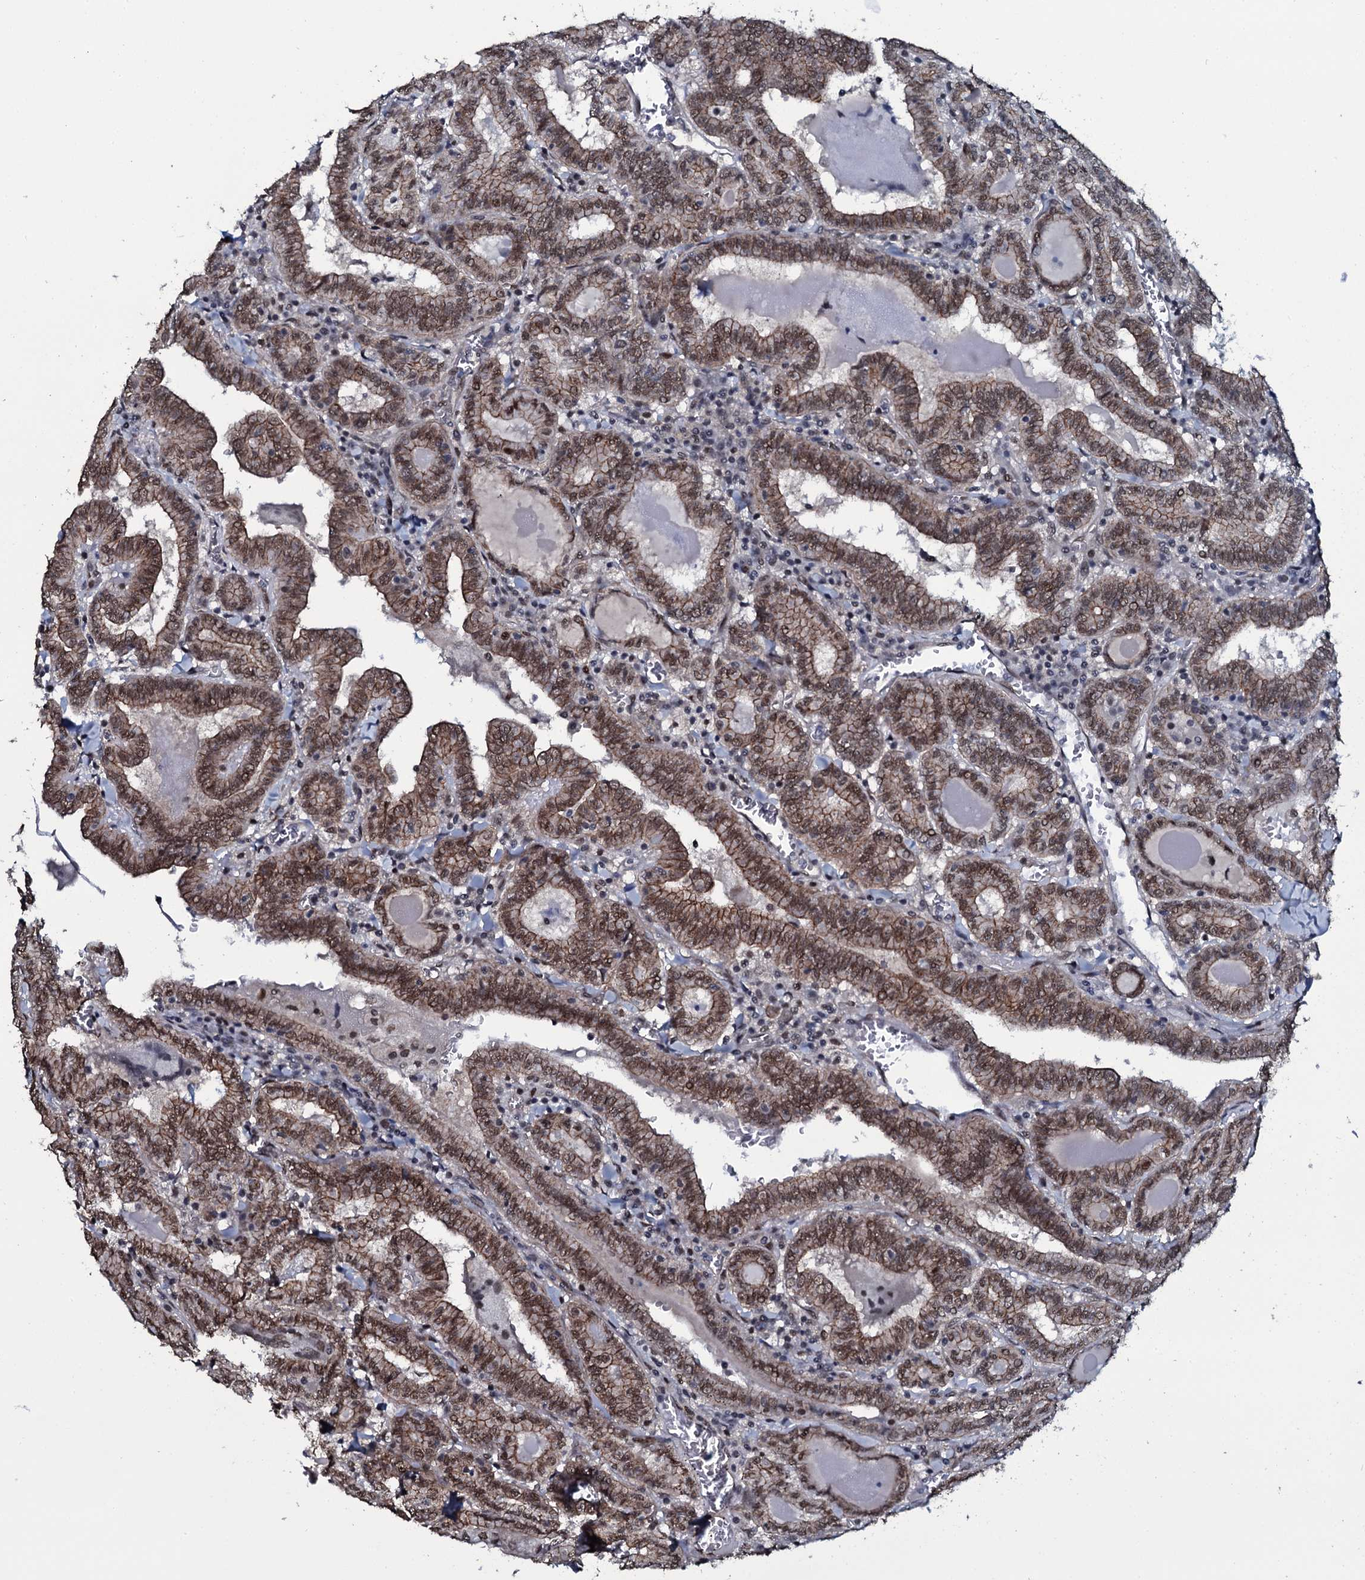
{"staining": {"intensity": "moderate", "quantity": ">75%", "location": "cytoplasmic/membranous,nuclear"}, "tissue": "thyroid cancer", "cell_type": "Tumor cells", "image_type": "cancer", "snomed": [{"axis": "morphology", "description": "Papillary adenocarcinoma, NOS"}, {"axis": "topography", "description": "Thyroid gland"}], "caption": "Thyroid papillary adenocarcinoma stained with a protein marker reveals moderate staining in tumor cells.", "gene": "SH2D4B", "patient": {"sex": "female", "age": 72}}